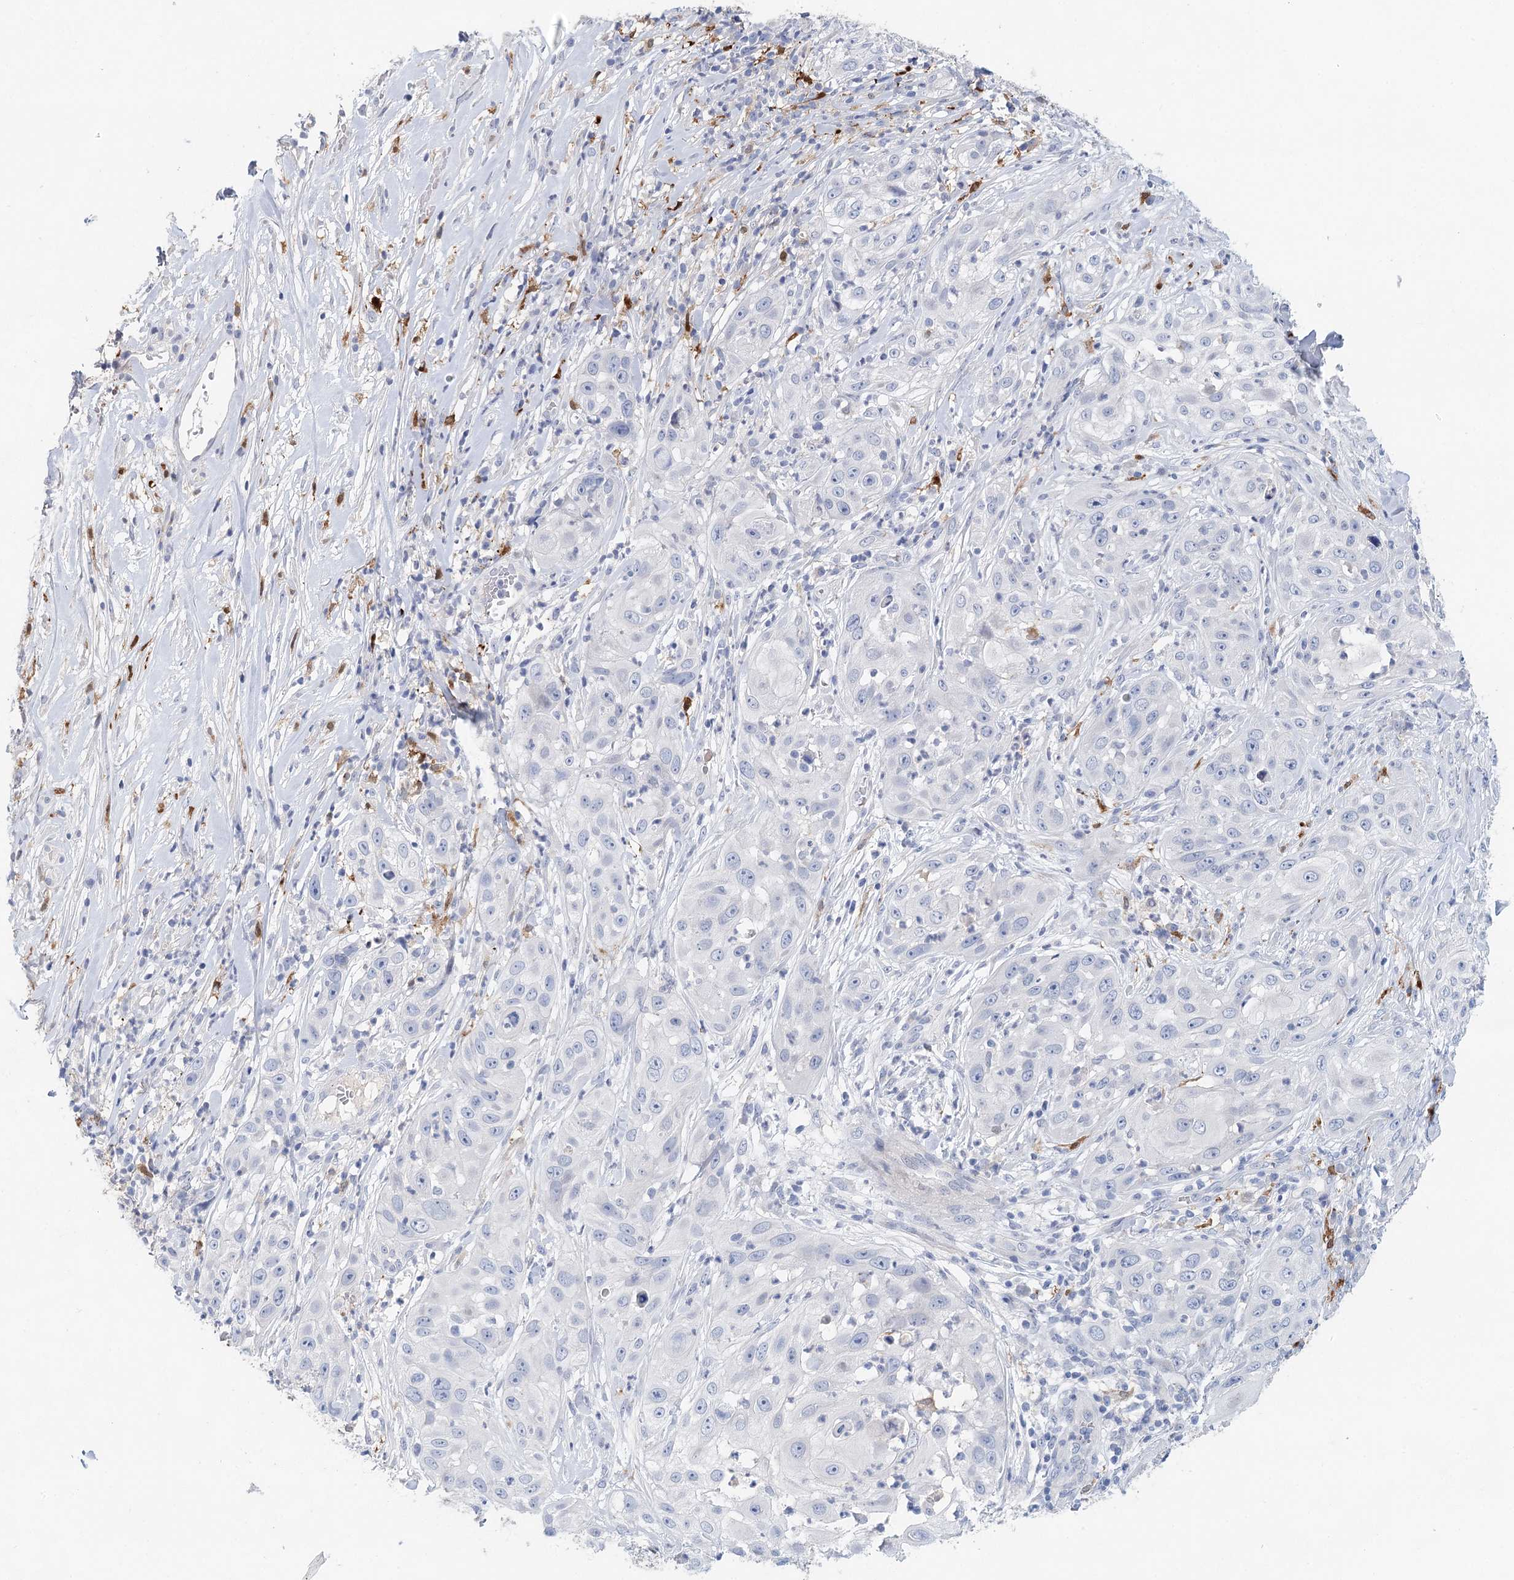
{"staining": {"intensity": "negative", "quantity": "none", "location": "none"}, "tissue": "skin cancer", "cell_type": "Tumor cells", "image_type": "cancer", "snomed": [{"axis": "morphology", "description": "Squamous cell carcinoma, NOS"}, {"axis": "topography", "description": "Skin"}], "caption": "IHC image of neoplastic tissue: skin cancer (squamous cell carcinoma) stained with DAB reveals no significant protein positivity in tumor cells.", "gene": "SLC19A3", "patient": {"sex": "female", "age": 44}}